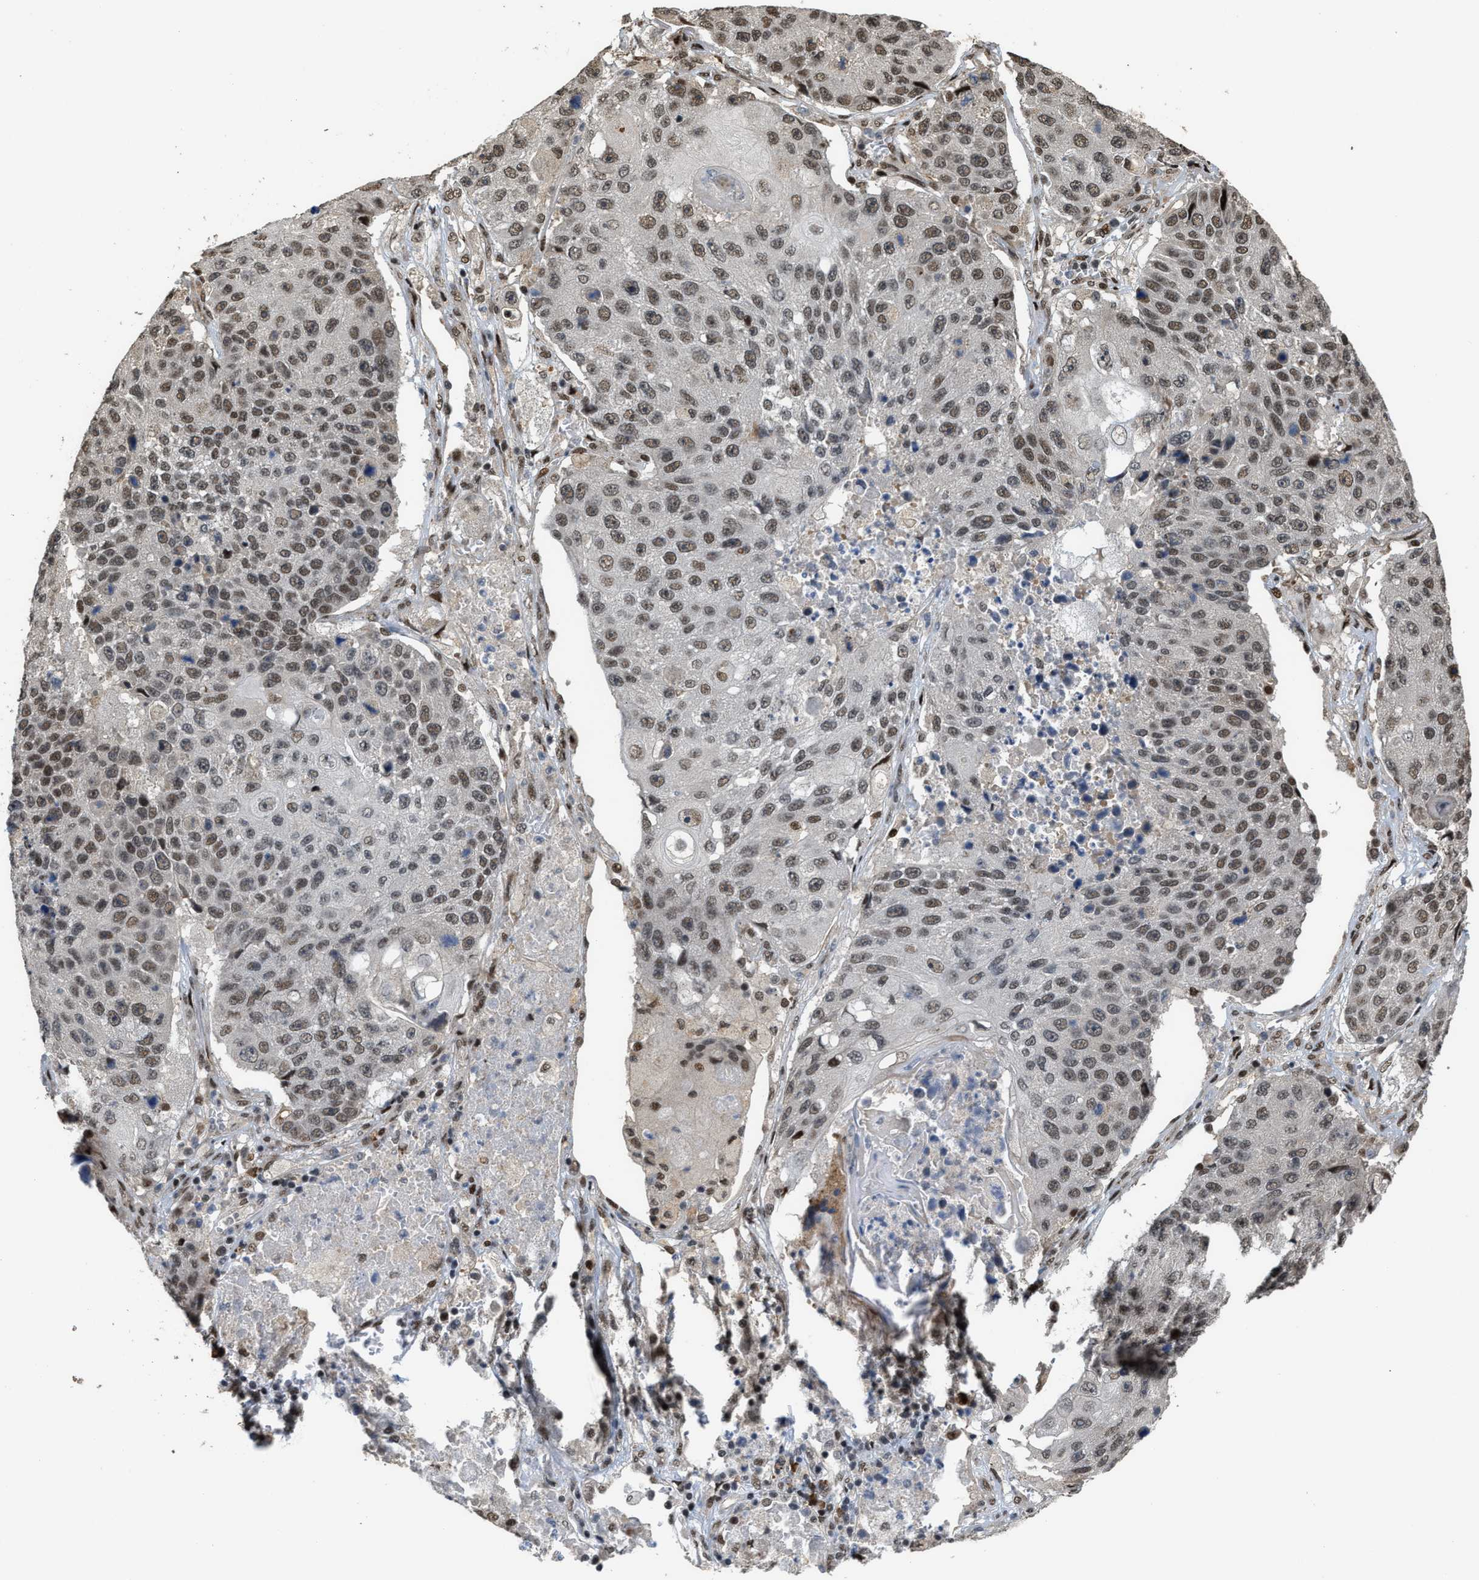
{"staining": {"intensity": "moderate", "quantity": ">75%", "location": "nuclear"}, "tissue": "lung cancer", "cell_type": "Tumor cells", "image_type": "cancer", "snomed": [{"axis": "morphology", "description": "Squamous cell carcinoma, NOS"}, {"axis": "topography", "description": "Lung"}], "caption": "This is a histology image of IHC staining of lung squamous cell carcinoma, which shows moderate positivity in the nuclear of tumor cells.", "gene": "SERTAD2", "patient": {"sex": "male", "age": 61}}